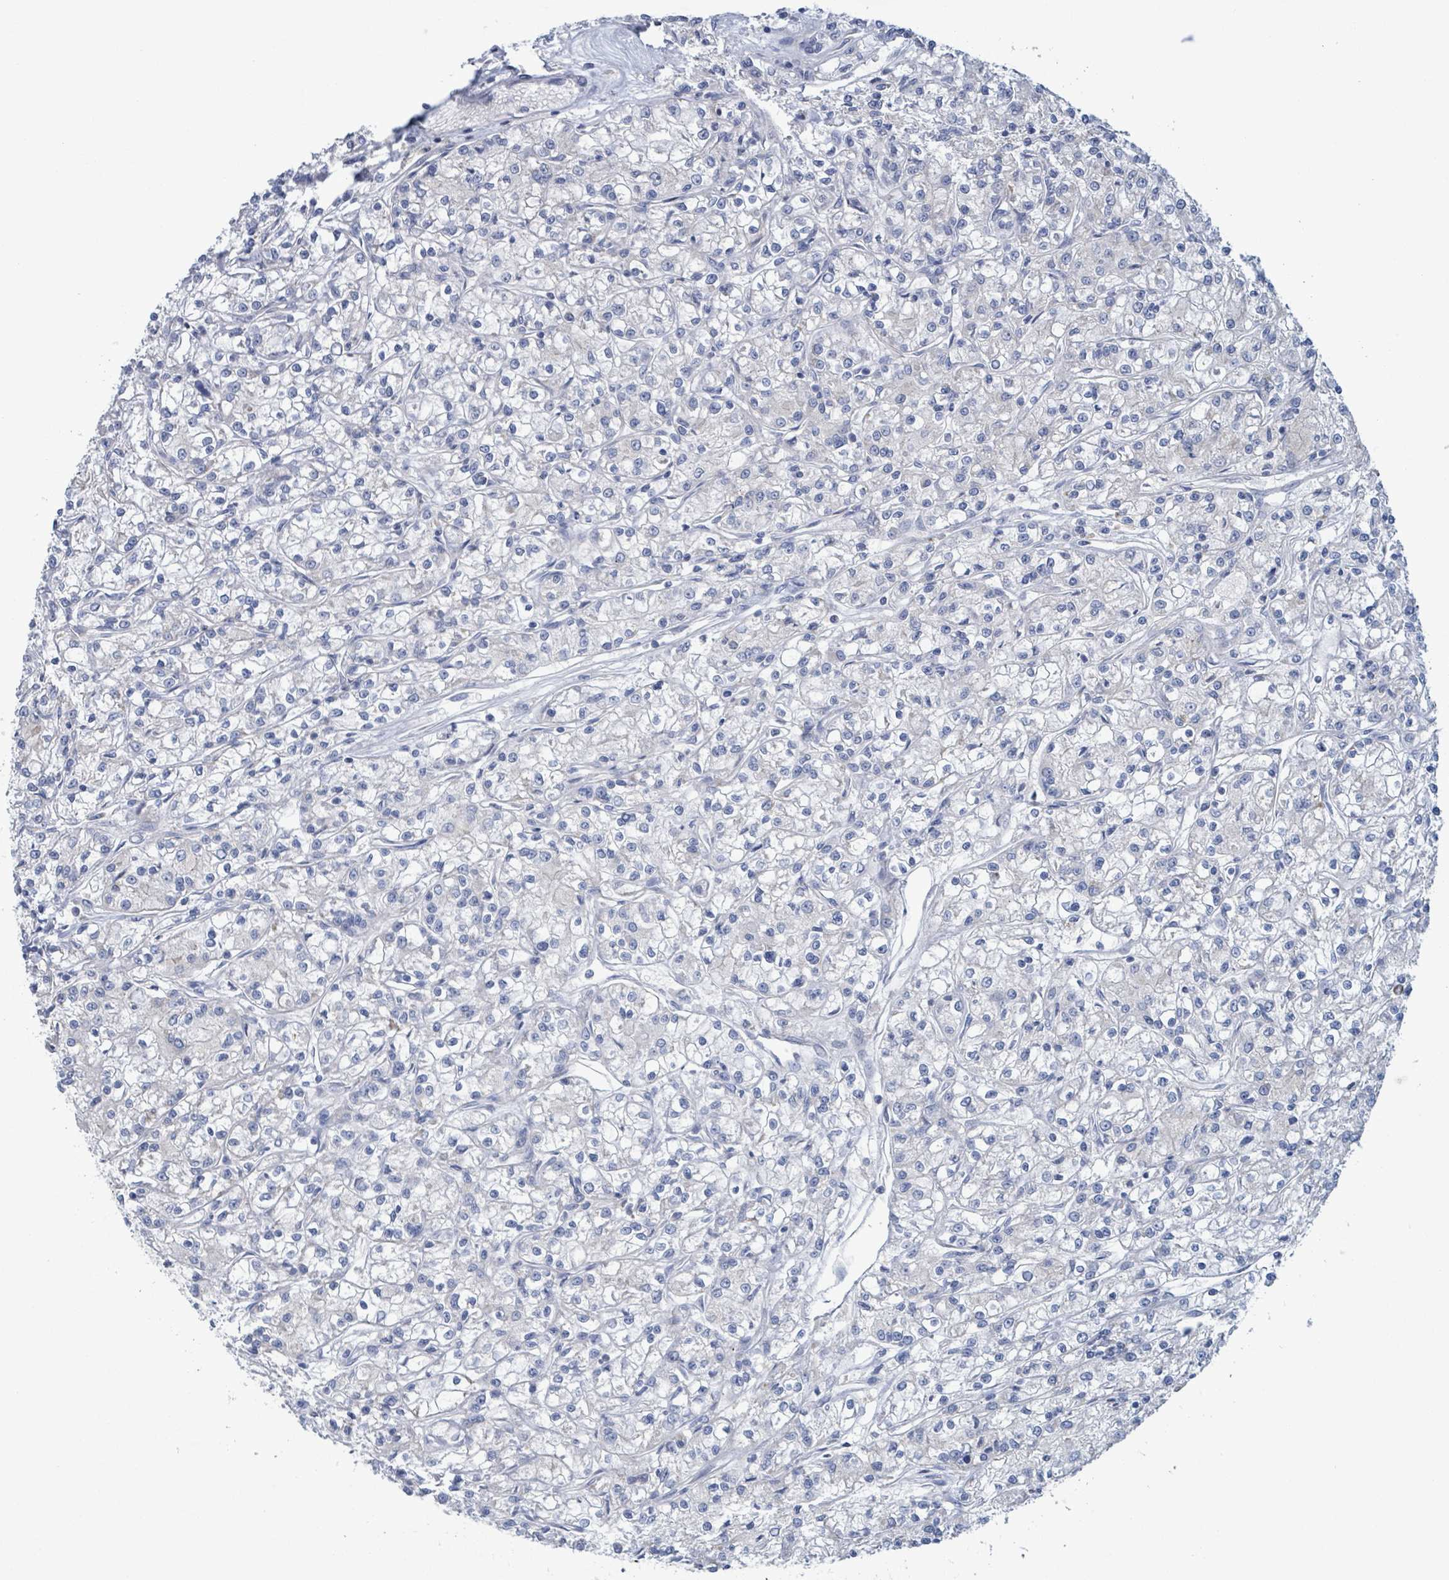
{"staining": {"intensity": "negative", "quantity": "none", "location": "none"}, "tissue": "renal cancer", "cell_type": "Tumor cells", "image_type": "cancer", "snomed": [{"axis": "morphology", "description": "Adenocarcinoma, NOS"}, {"axis": "topography", "description": "Kidney"}], "caption": "A histopathology image of human renal adenocarcinoma is negative for staining in tumor cells. The staining is performed using DAB brown chromogen with nuclei counter-stained in using hematoxylin.", "gene": "AKR1C4", "patient": {"sex": "female", "age": 59}}